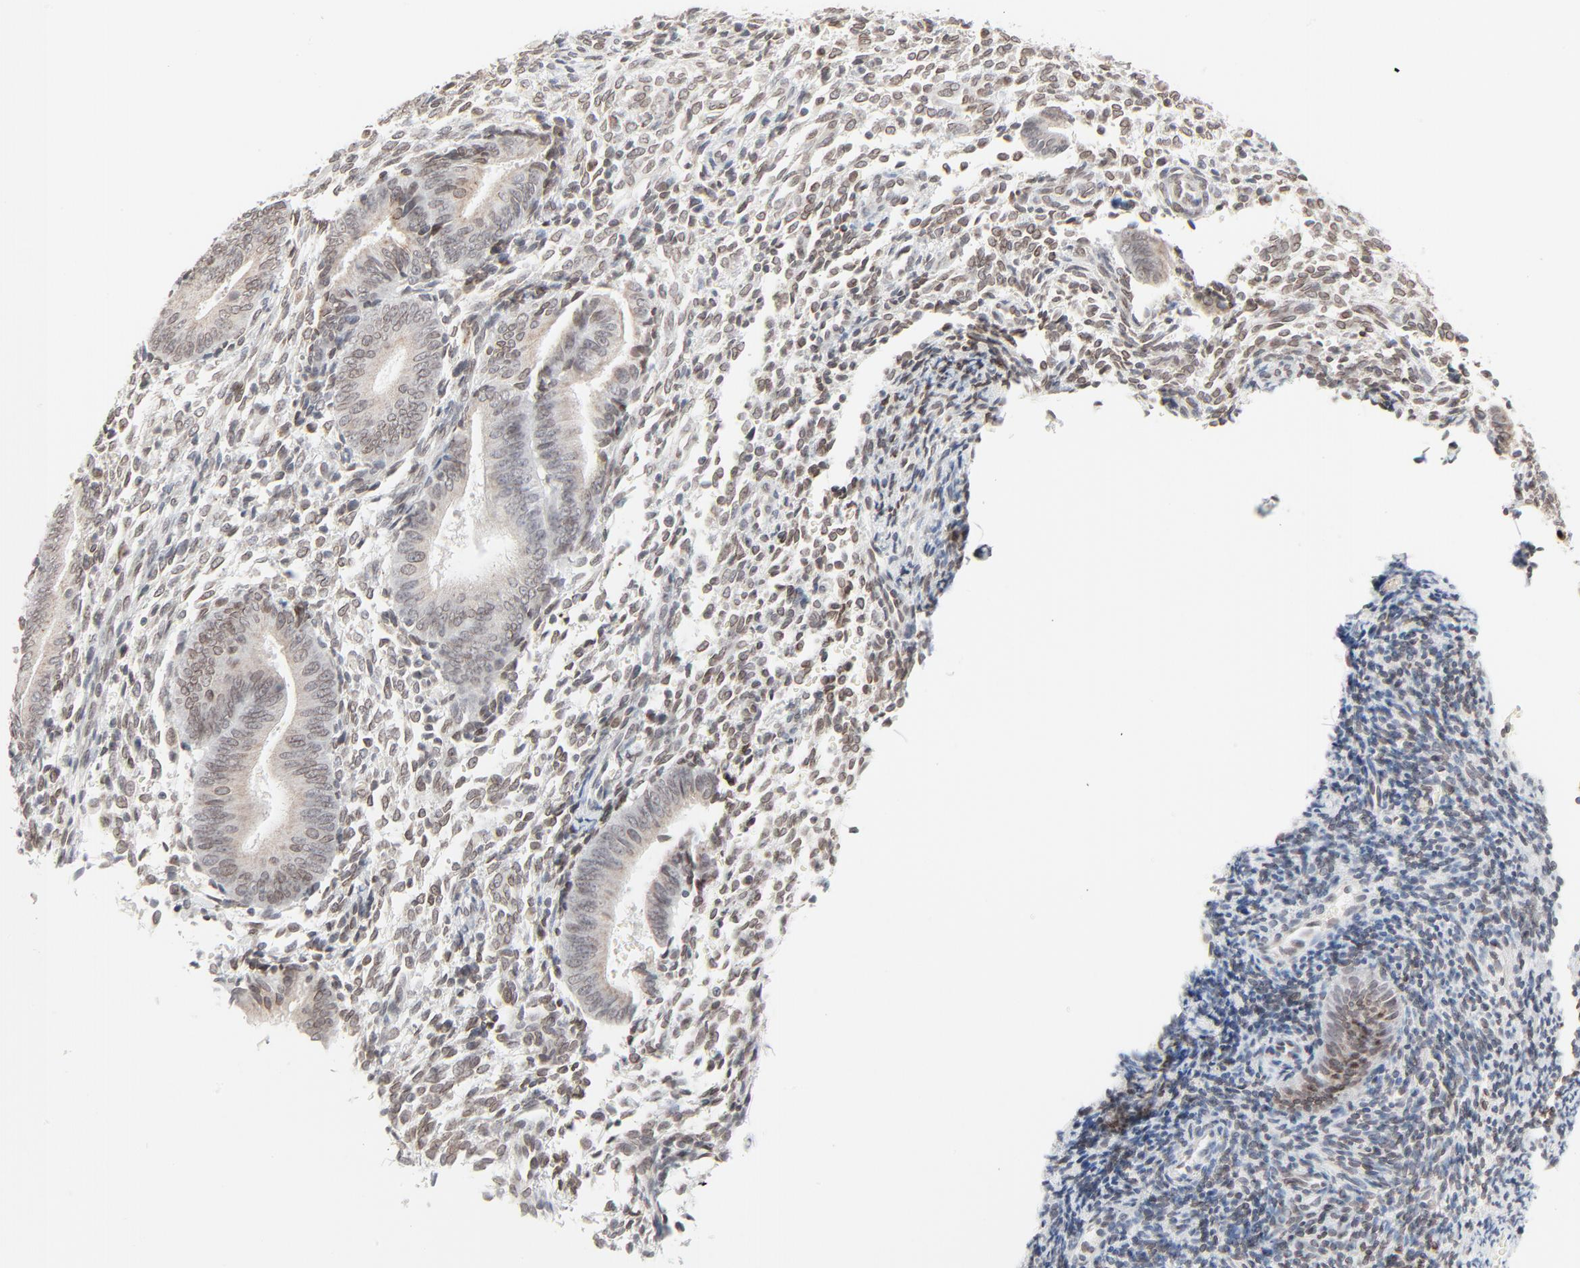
{"staining": {"intensity": "weak", "quantity": "25%-75%", "location": "cytoplasmic/membranous,nuclear"}, "tissue": "endometrium", "cell_type": "Cells in endometrial stroma", "image_type": "normal", "snomed": [{"axis": "morphology", "description": "Normal tissue, NOS"}, {"axis": "topography", "description": "Uterus"}, {"axis": "topography", "description": "Endometrium"}], "caption": "A histopathology image showing weak cytoplasmic/membranous,nuclear staining in about 25%-75% of cells in endometrial stroma in benign endometrium, as visualized by brown immunohistochemical staining.", "gene": "MAD1L1", "patient": {"sex": "female", "age": 33}}